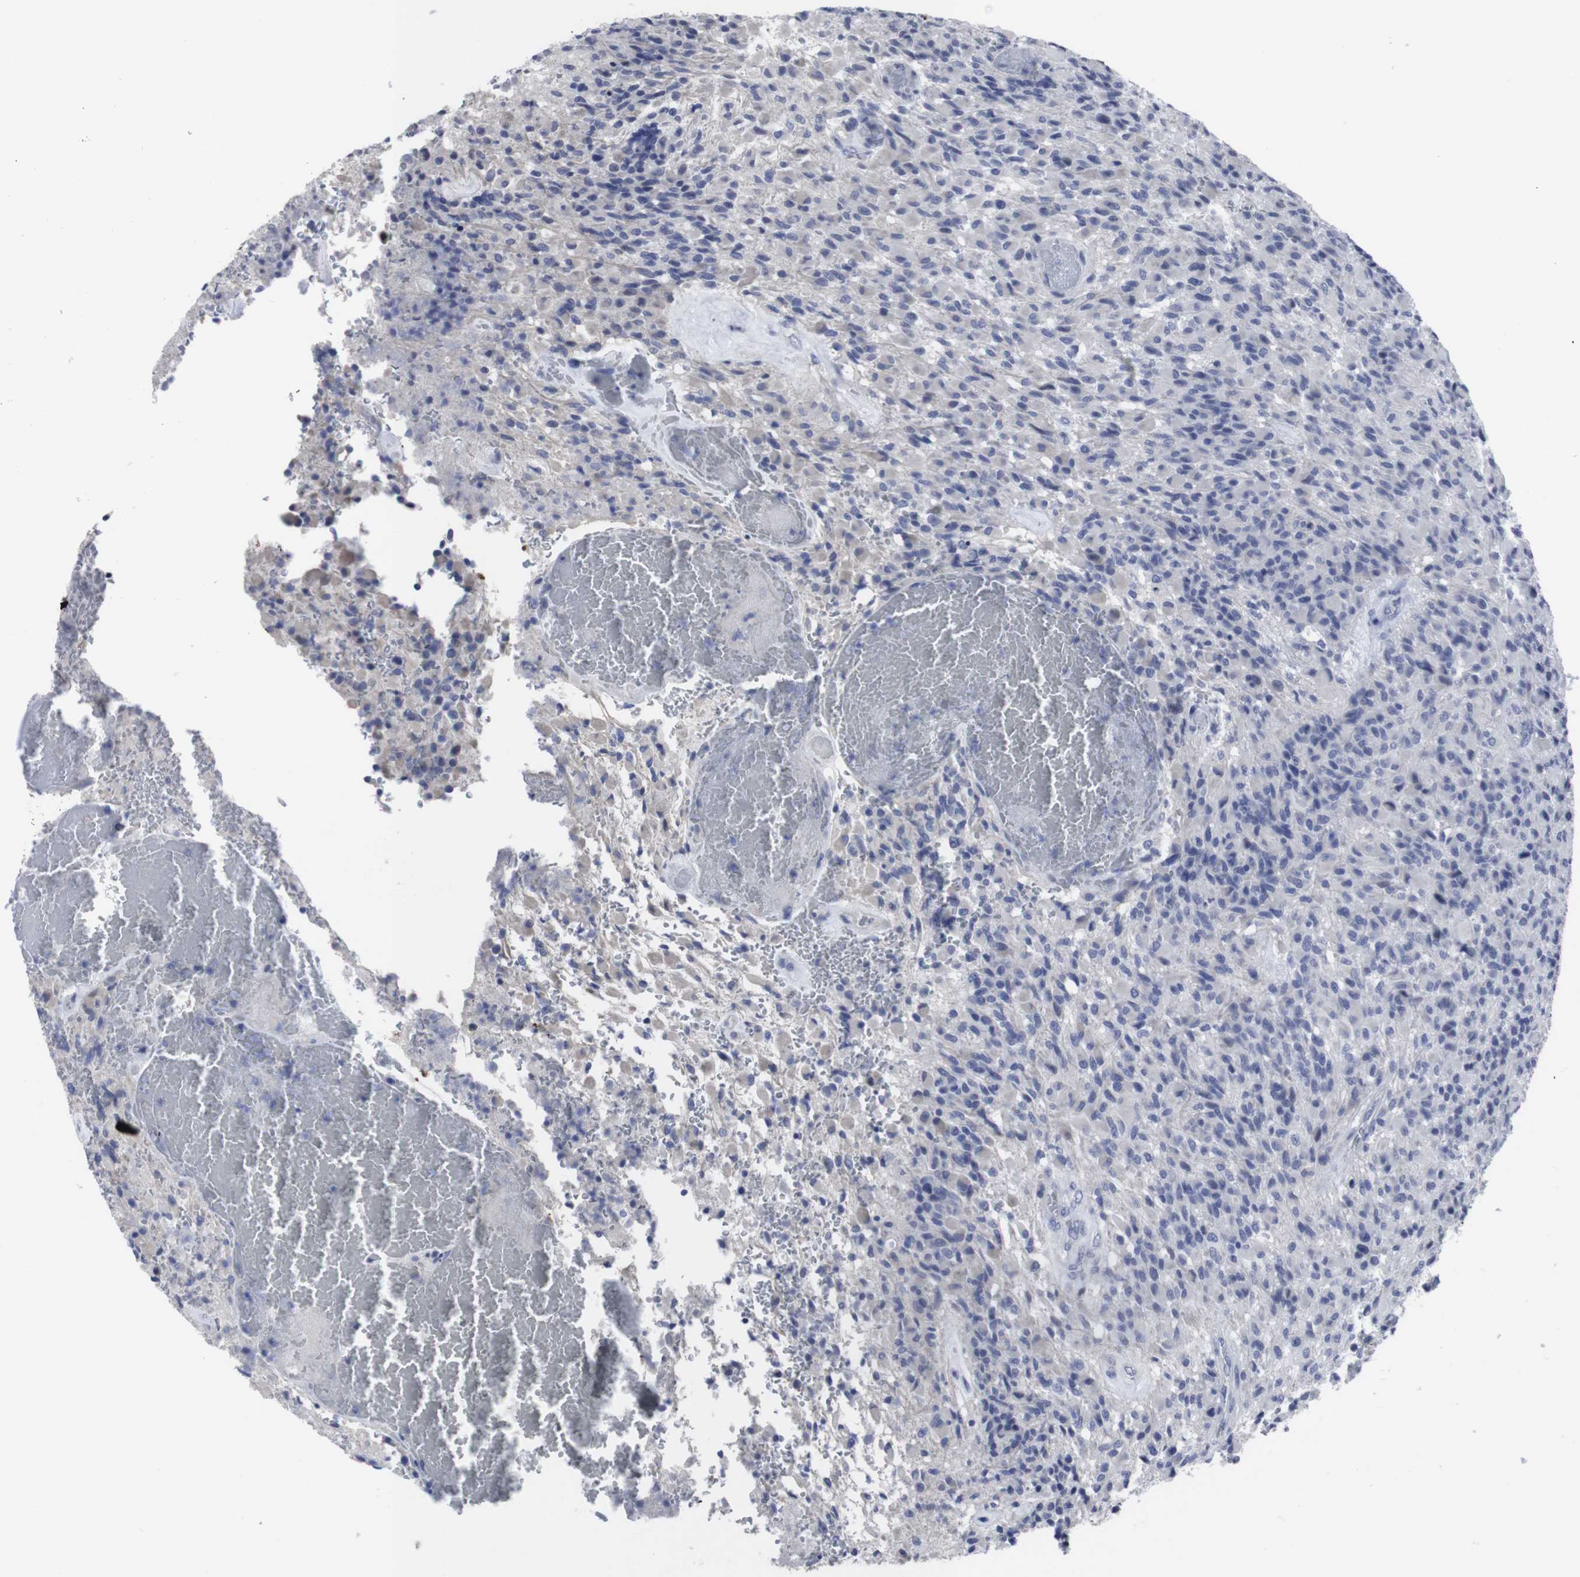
{"staining": {"intensity": "negative", "quantity": "none", "location": "none"}, "tissue": "glioma", "cell_type": "Tumor cells", "image_type": "cancer", "snomed": [{"axis": "morphology", "description": "Glioma, malignant, High grade"}, {"axis": "topography", "description": "Brain"}], "caption": "Glioma was stained to show a protein in brown. There is no significant staining in tumor cells. (Stains: DAB (3,3'-diaminobenzidine) immunohistochemistry with hematoxylin counter stain, Microscopy: brightfield microscopy at high magnification).", "gene": "SNCG", "patient": {"sex": "male", "age": 71}}